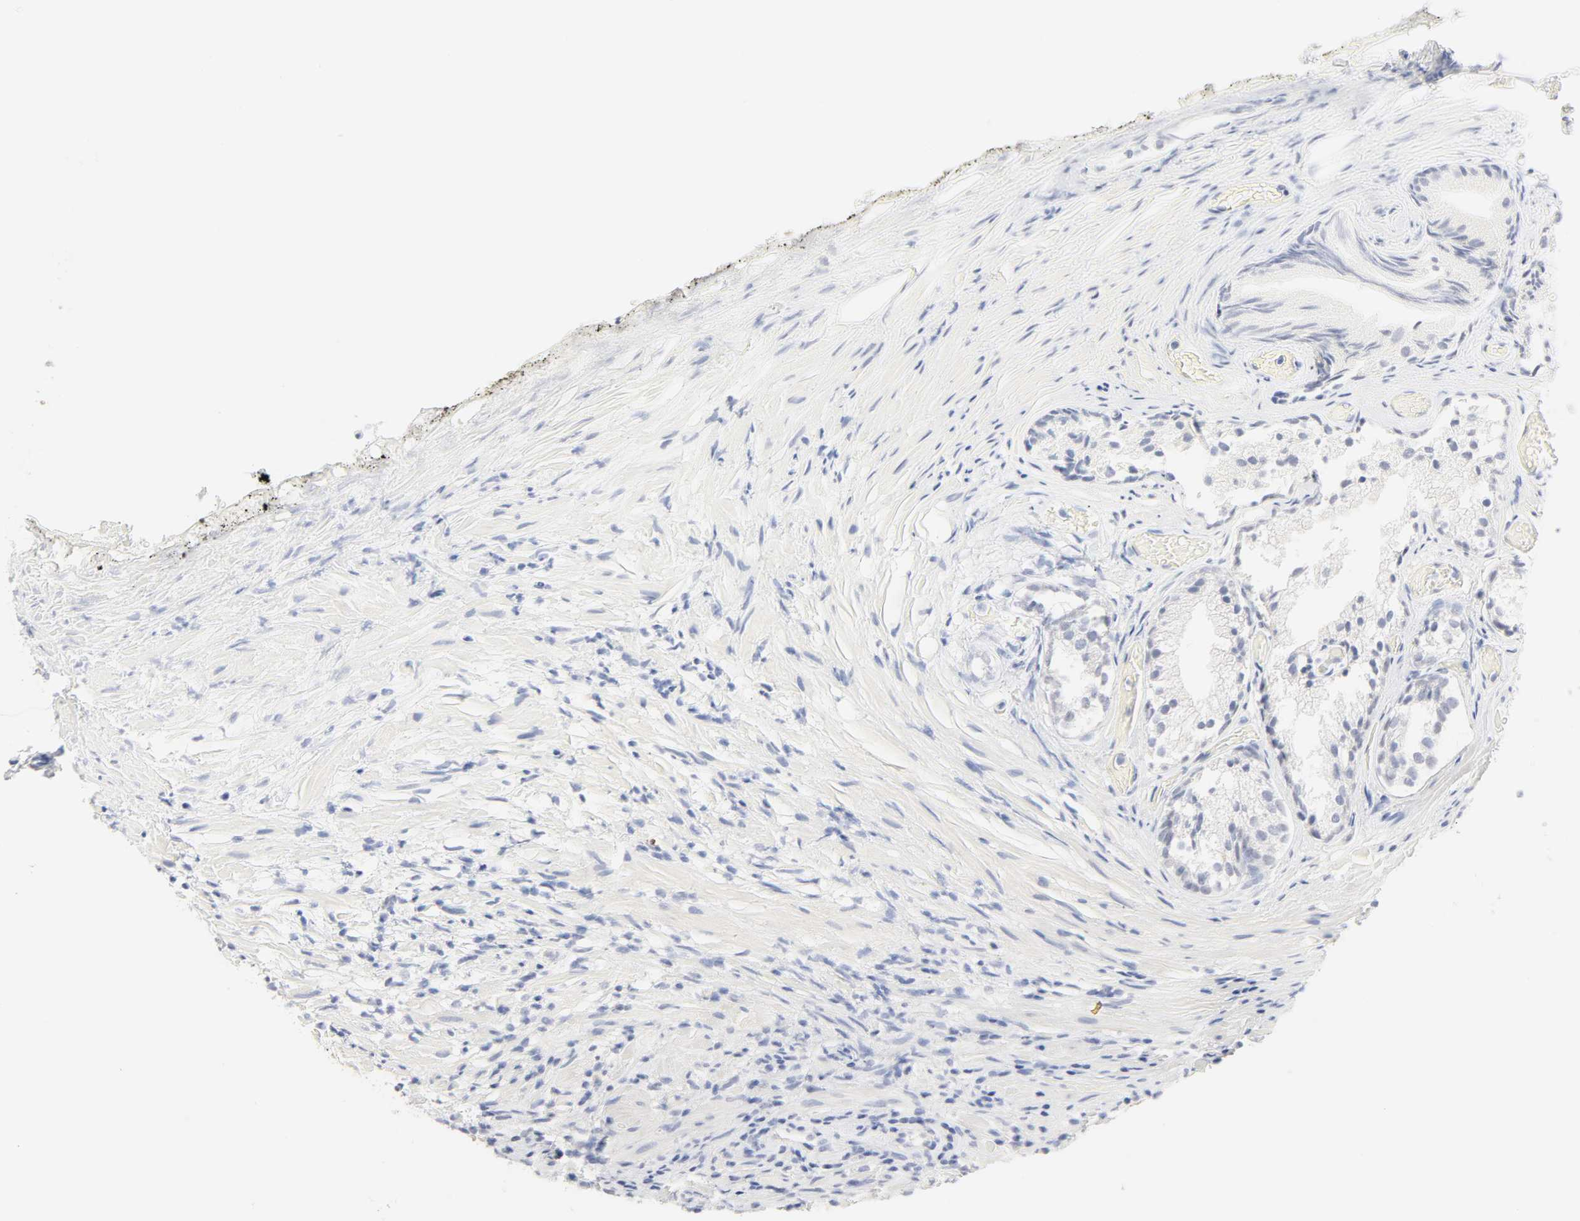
{"staining": {"intensity": "negative", "quantity": "none", "location": "none"}, "tissue": "prostate", "cell_type": "Glandular cells", "image_type": "normal", "snomed": [{"axis": "morphology", "description": "Normal tissue, NOS"}, {"axis": "topography", "description": "Prostate"}], "caption": "Immunohistochemistry histopathology image of unremarkable prostate: human prostate stained with DAB exhibits no significant protein expression in glandular cells. (DAB immunohistochemistry with hematoxylin counter stain).", "gene": "FCGBP", "patient": {"sex": "male", "age": 76}}